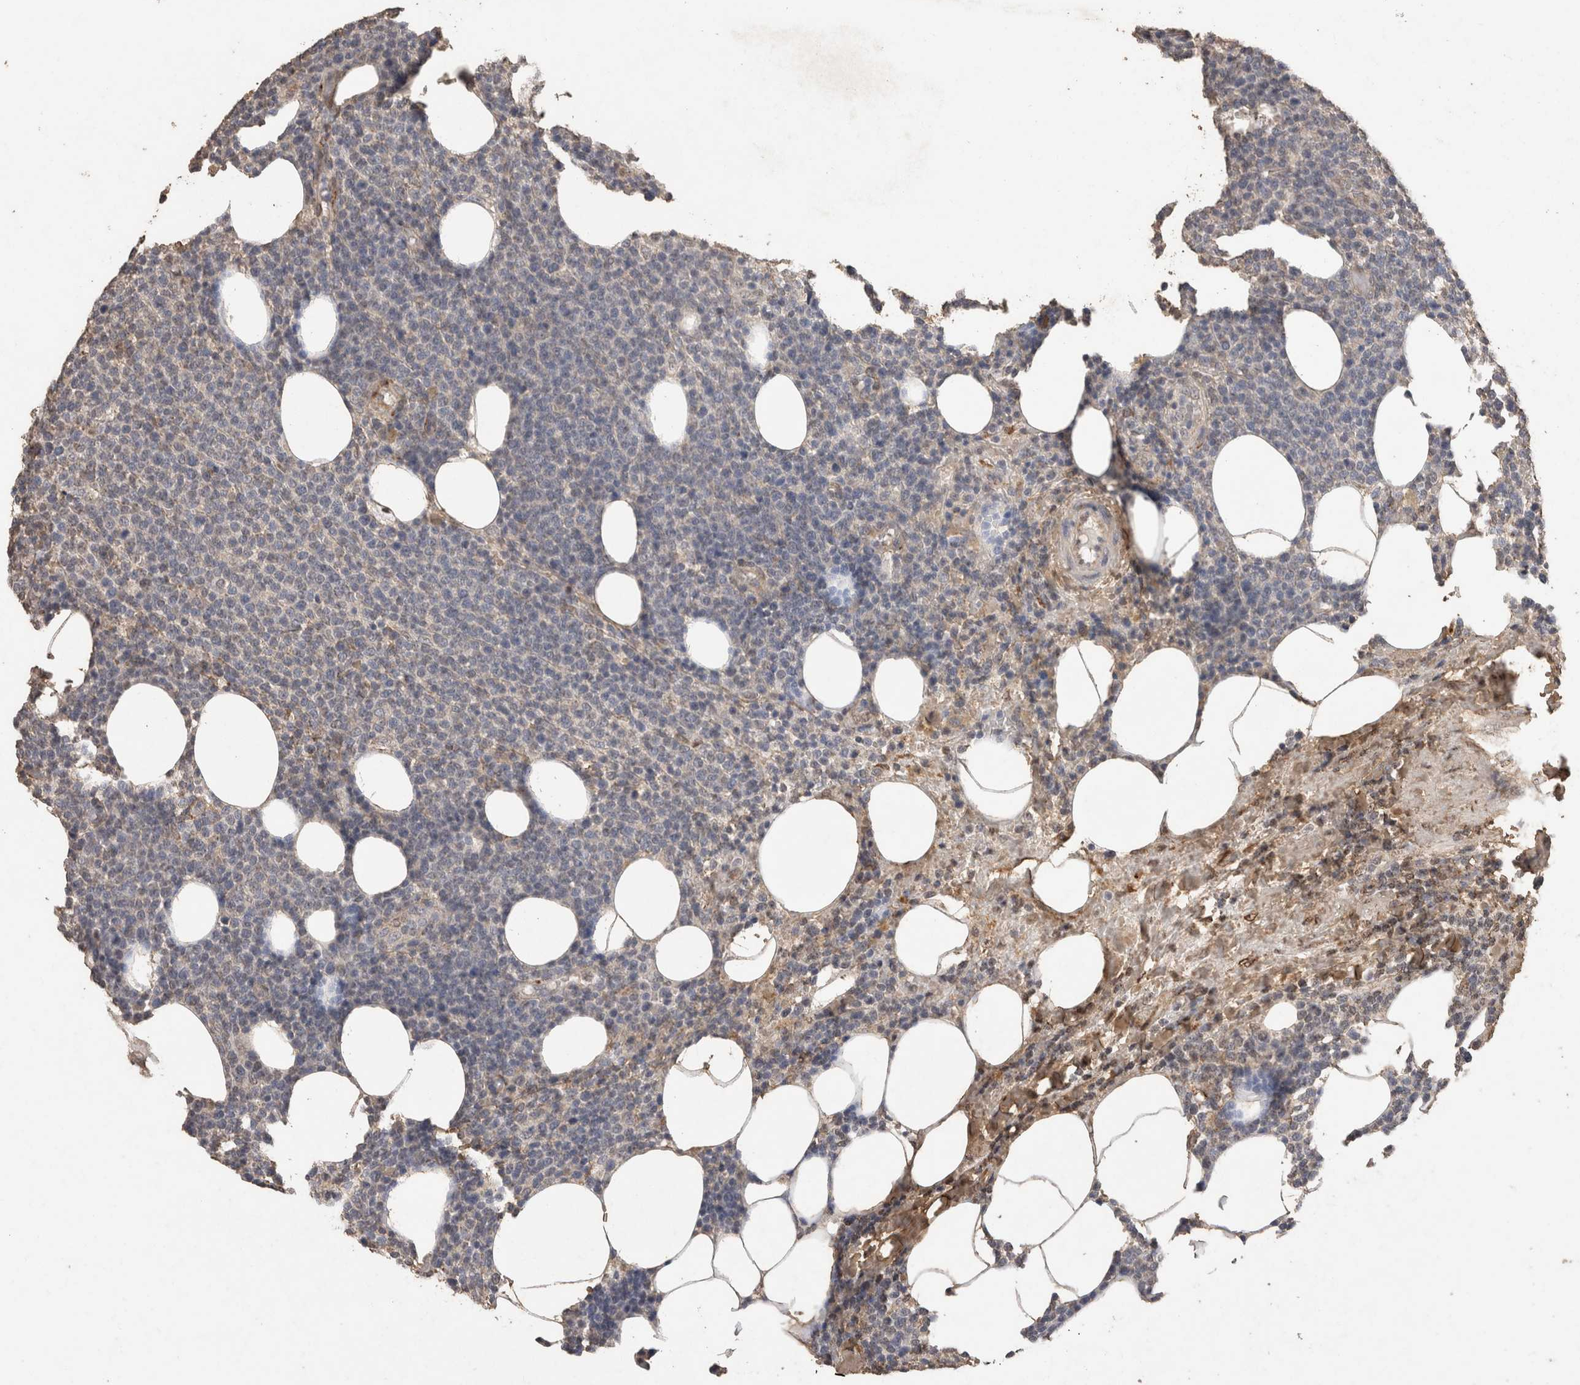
{"staining": {"intensity": "negative", "quantity": "none", "location": "none"}, "tissue": "lymphoma", "cell_type": "Tumor cells", "image_type": "cancer", "snomed": [{"axis": "morphology", "description": "Malignant lymphoma, non-Hodgkin's type, High grade"}, {"axis": "topography", "description": "Lymph node"}], "caption": "Image shows no significant protein expression in tumor cells of lymphoma. Brightfield microscopy of immunohistochemistry (IHC) stained with DAB (3,3'-diaminobenzidine) (brown) and hematoxylin (blue), captured at high magnification.", "gene": "C1QTNF5", "patient": {"sex": "male", "age": 61}}